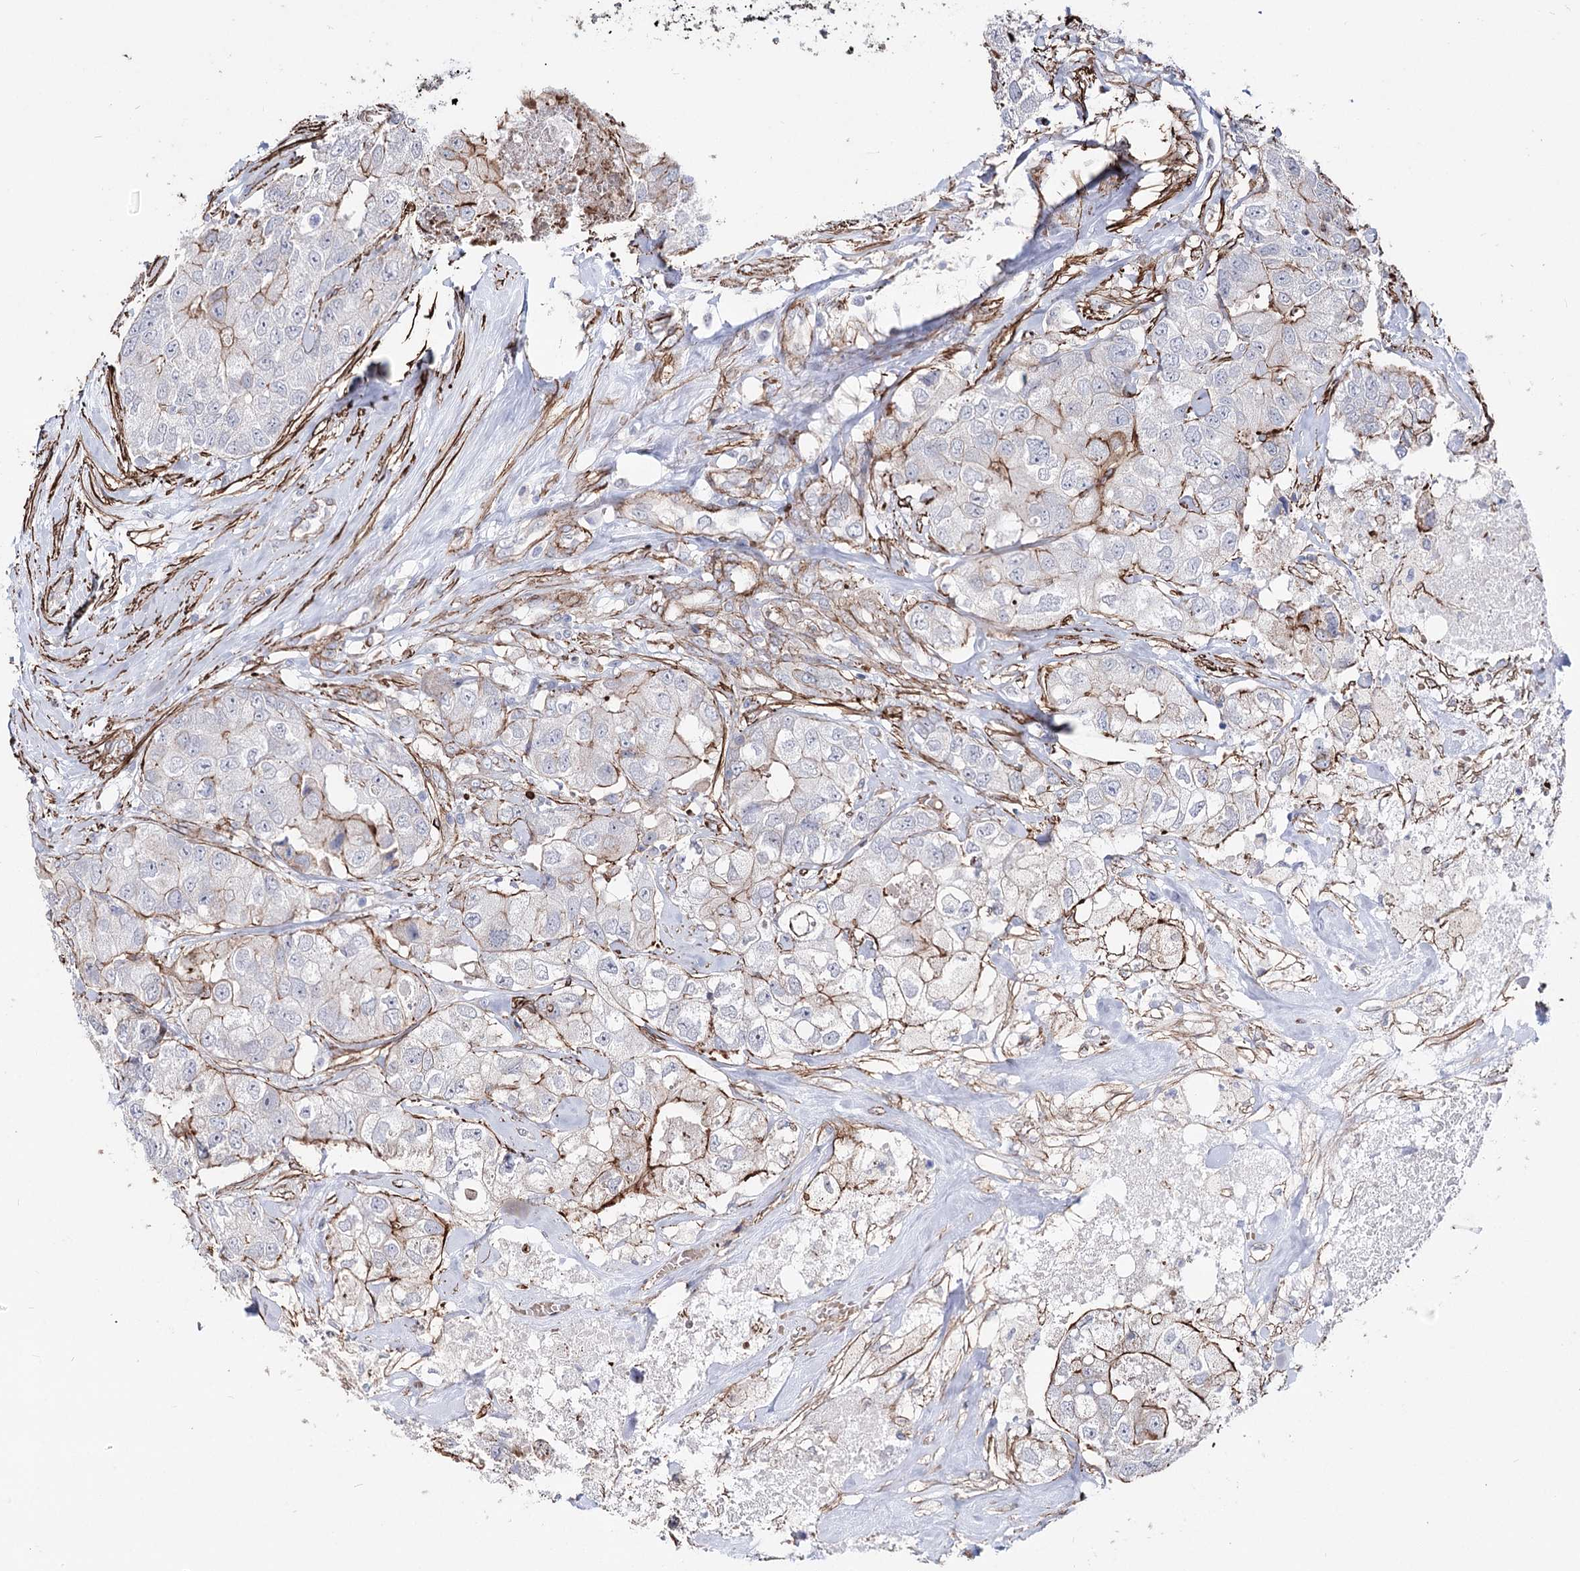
{"staining": {"intensity": "negative", "quantity": "none", "location": "none"}, "tissue": "breast cancer", "cell_type": "Tumor cells", "image_type": "cancer", "snomed": [{"axis": "morphology", "description": "Duct carcinoma"}, {"axis": "topography", "description": "Breast"}], "caption": "Tumor cells show no significant protein expression in breast cancer (intraductal carcinoma).", "gene": "ARHGAP20", "patient": {"sex": "female", "age": 62}}